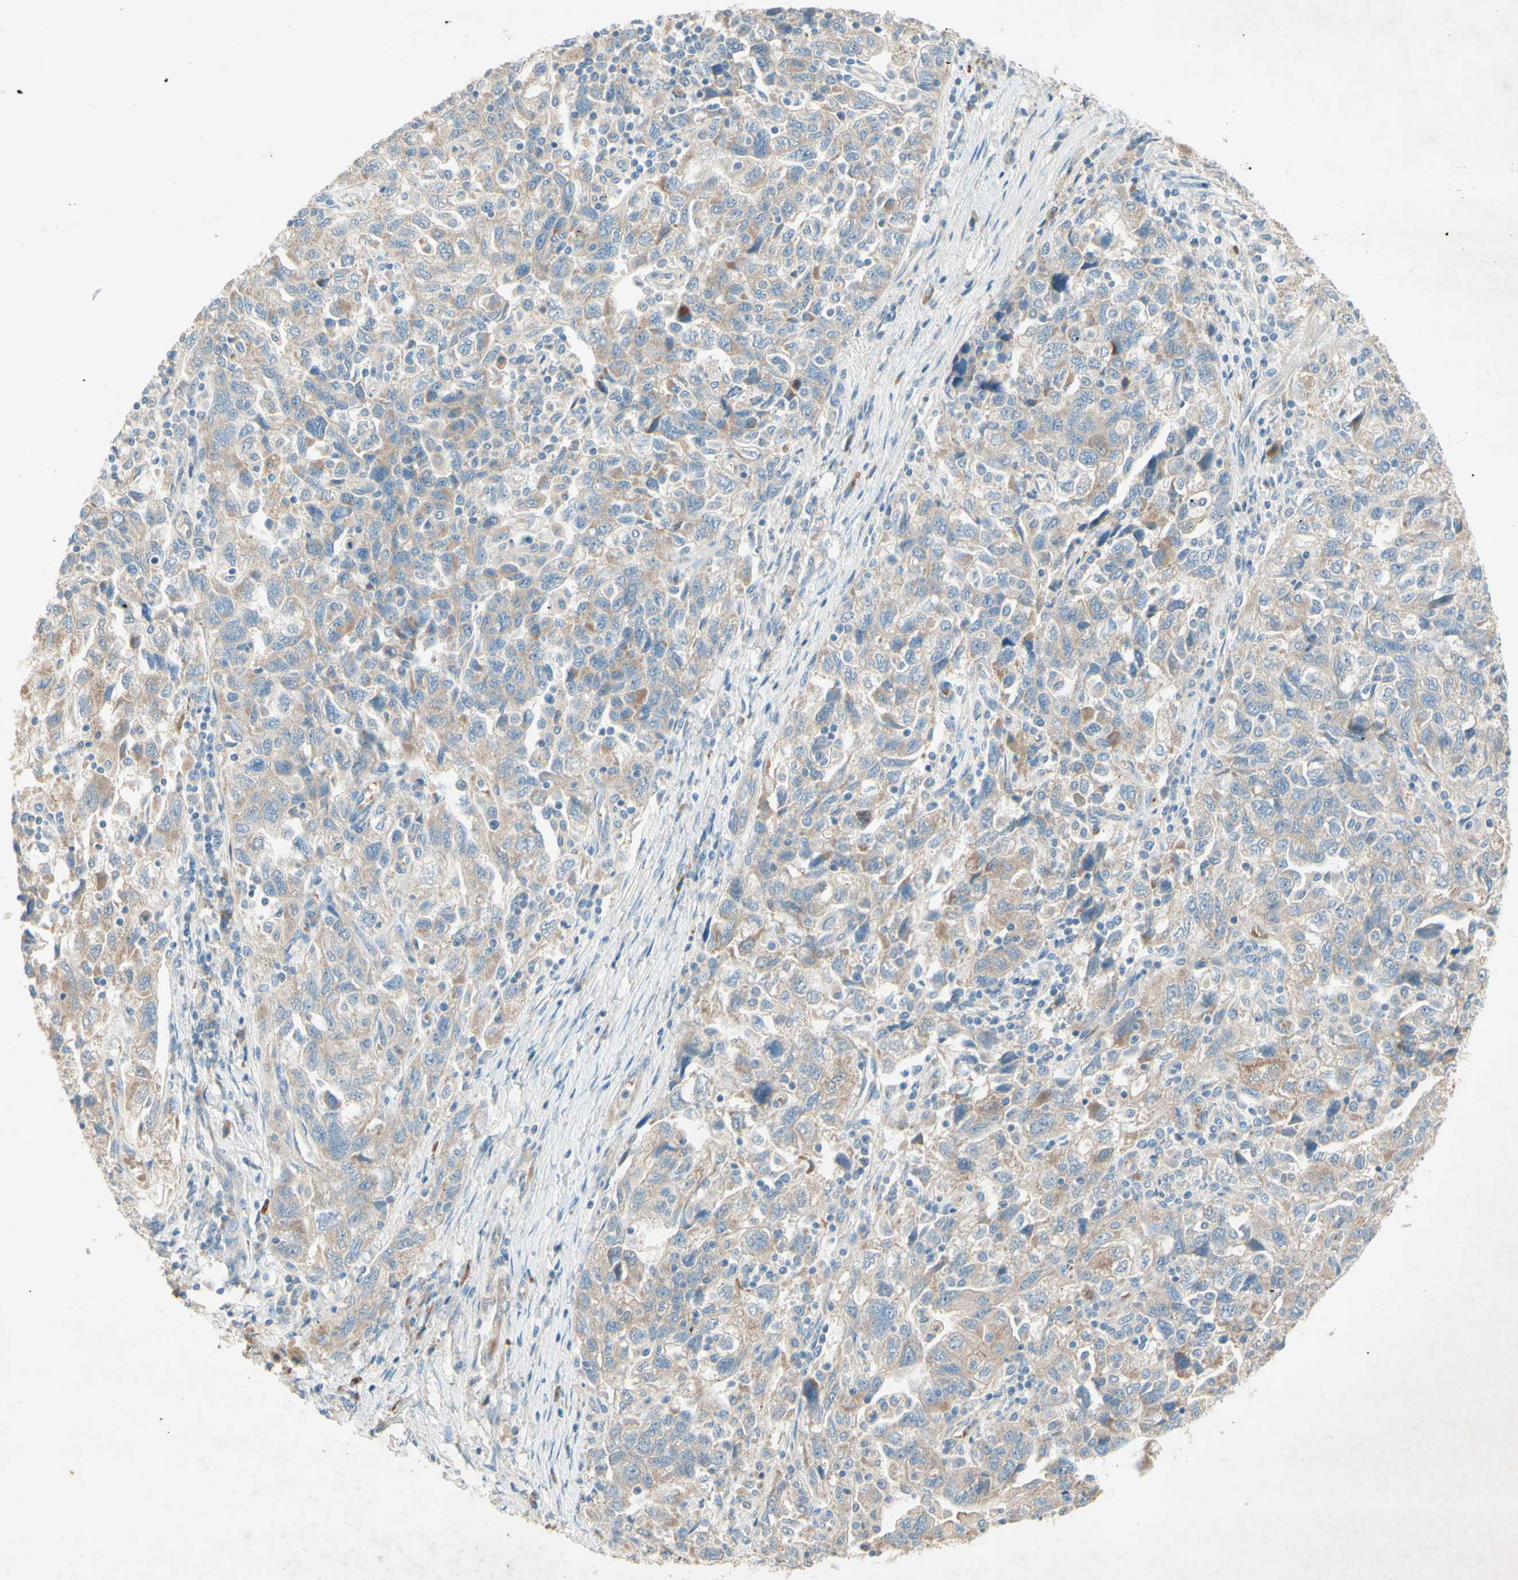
{"staining": {"intensity": "moderate", "quantity": "<25%", "location": "cytoplasmic/membranous"}, "tissue": "ovarian cancer", "cell_type": "Tumor cells", "image_type": "cancer", "snomed": [{"axis": "morphology", "description": "Carcinoma, NOS"}, {"axis": "morphology", "description": "Cystadenocarcinoma, serous, NOS"}, {"axis": "topography", "description": "Ovary"}], "caption": "Tumor cells exhibit low levels of moderate cytoplasmic/membranous expression in about <25% of cells in human serous cystadenocarcinoma (ovarian).", "gene": "IL2", "patient": {"sex": "female", "age": 69}}